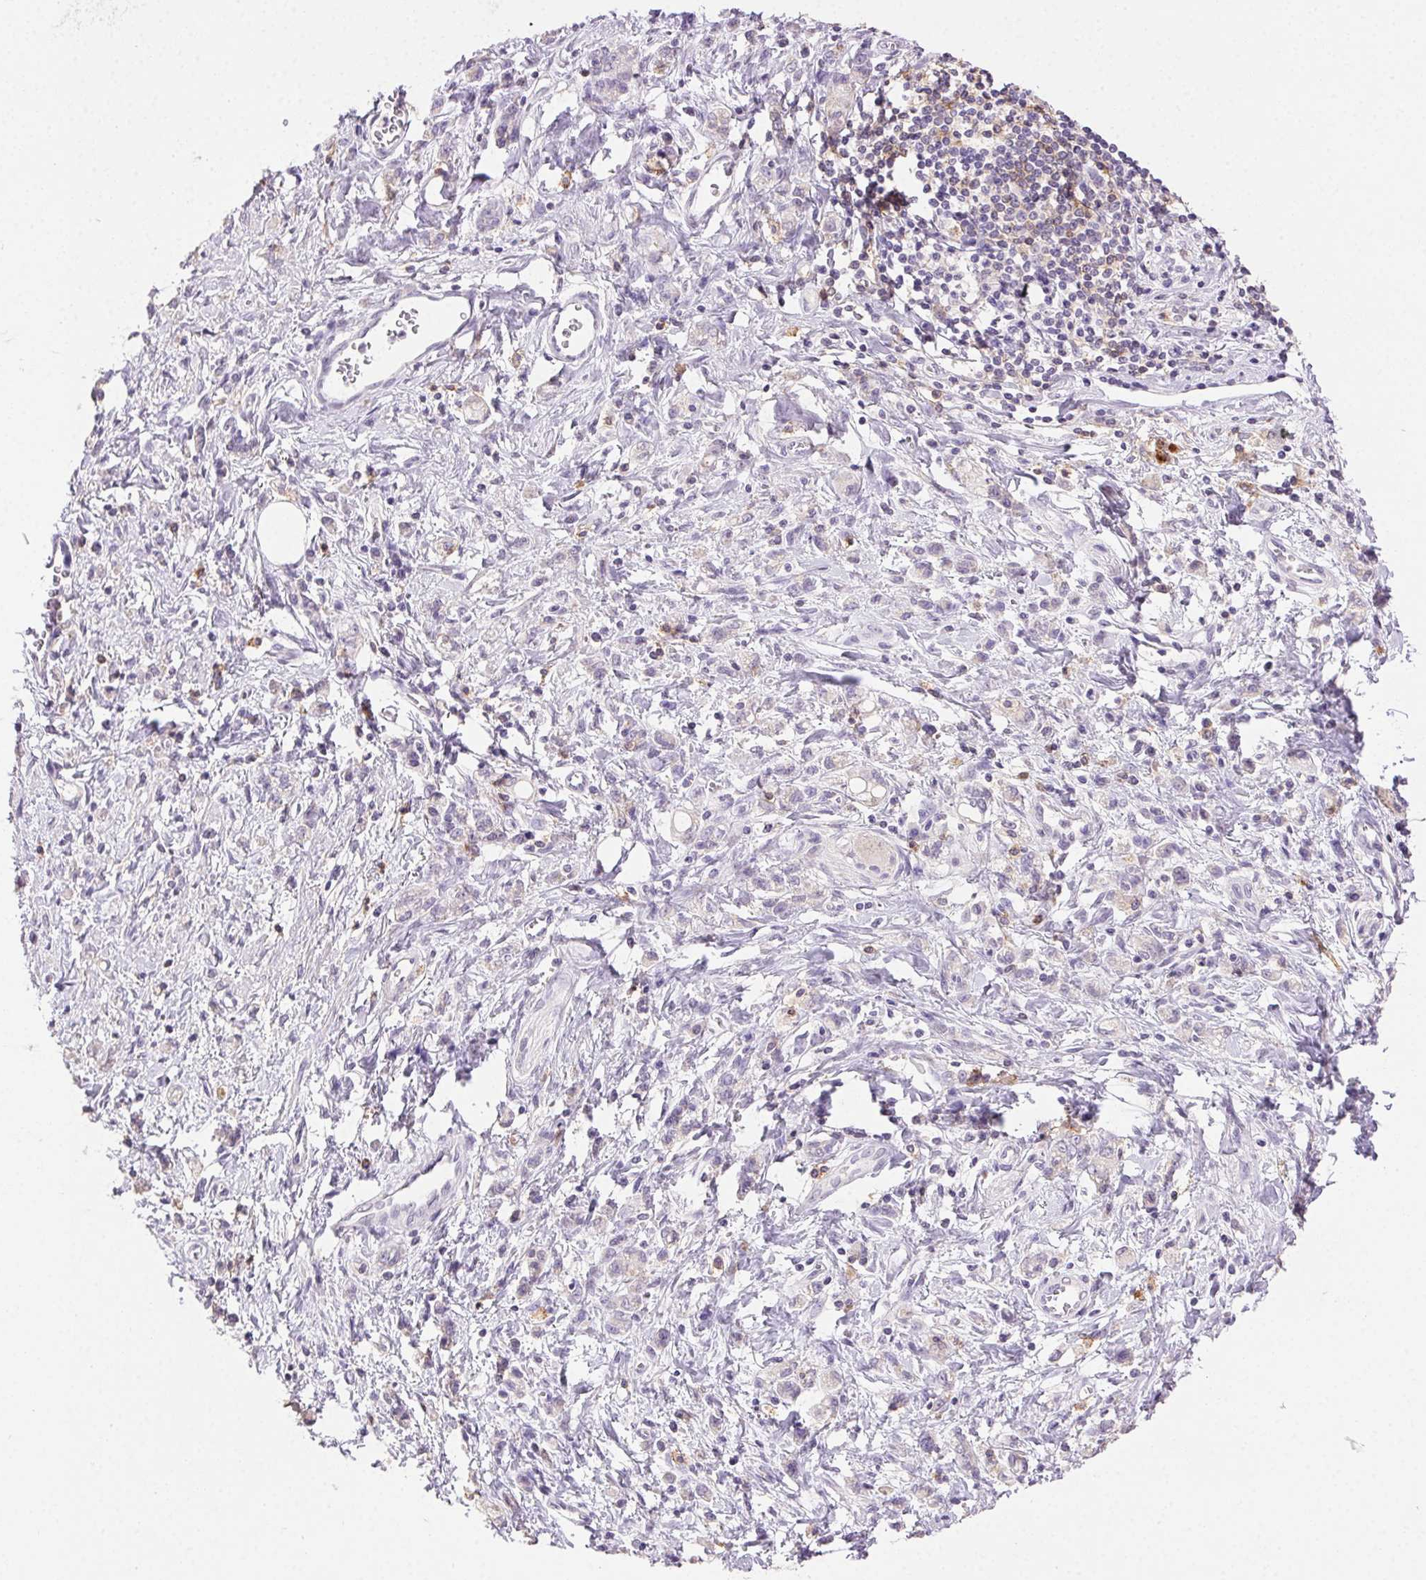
{"staining": {"intensity": "negative", "quantity": "none", "location": "none"}, "tissue": "stomach cancer", "cell_type": "Tumor cells", "image_type": "cancer", "snomed": [{"axis": "morphology", "description": "Adenocarcinoma, NOS"}, {"axis": "topography", "description": "Stomach"}], "caption": "Immunohistochemistry image of stomach cancer stained for a protein (brown), which reveals no staining in tumor cells.", "gene": "AKAP5", "patient": {"sex": "male", "age": 77}}